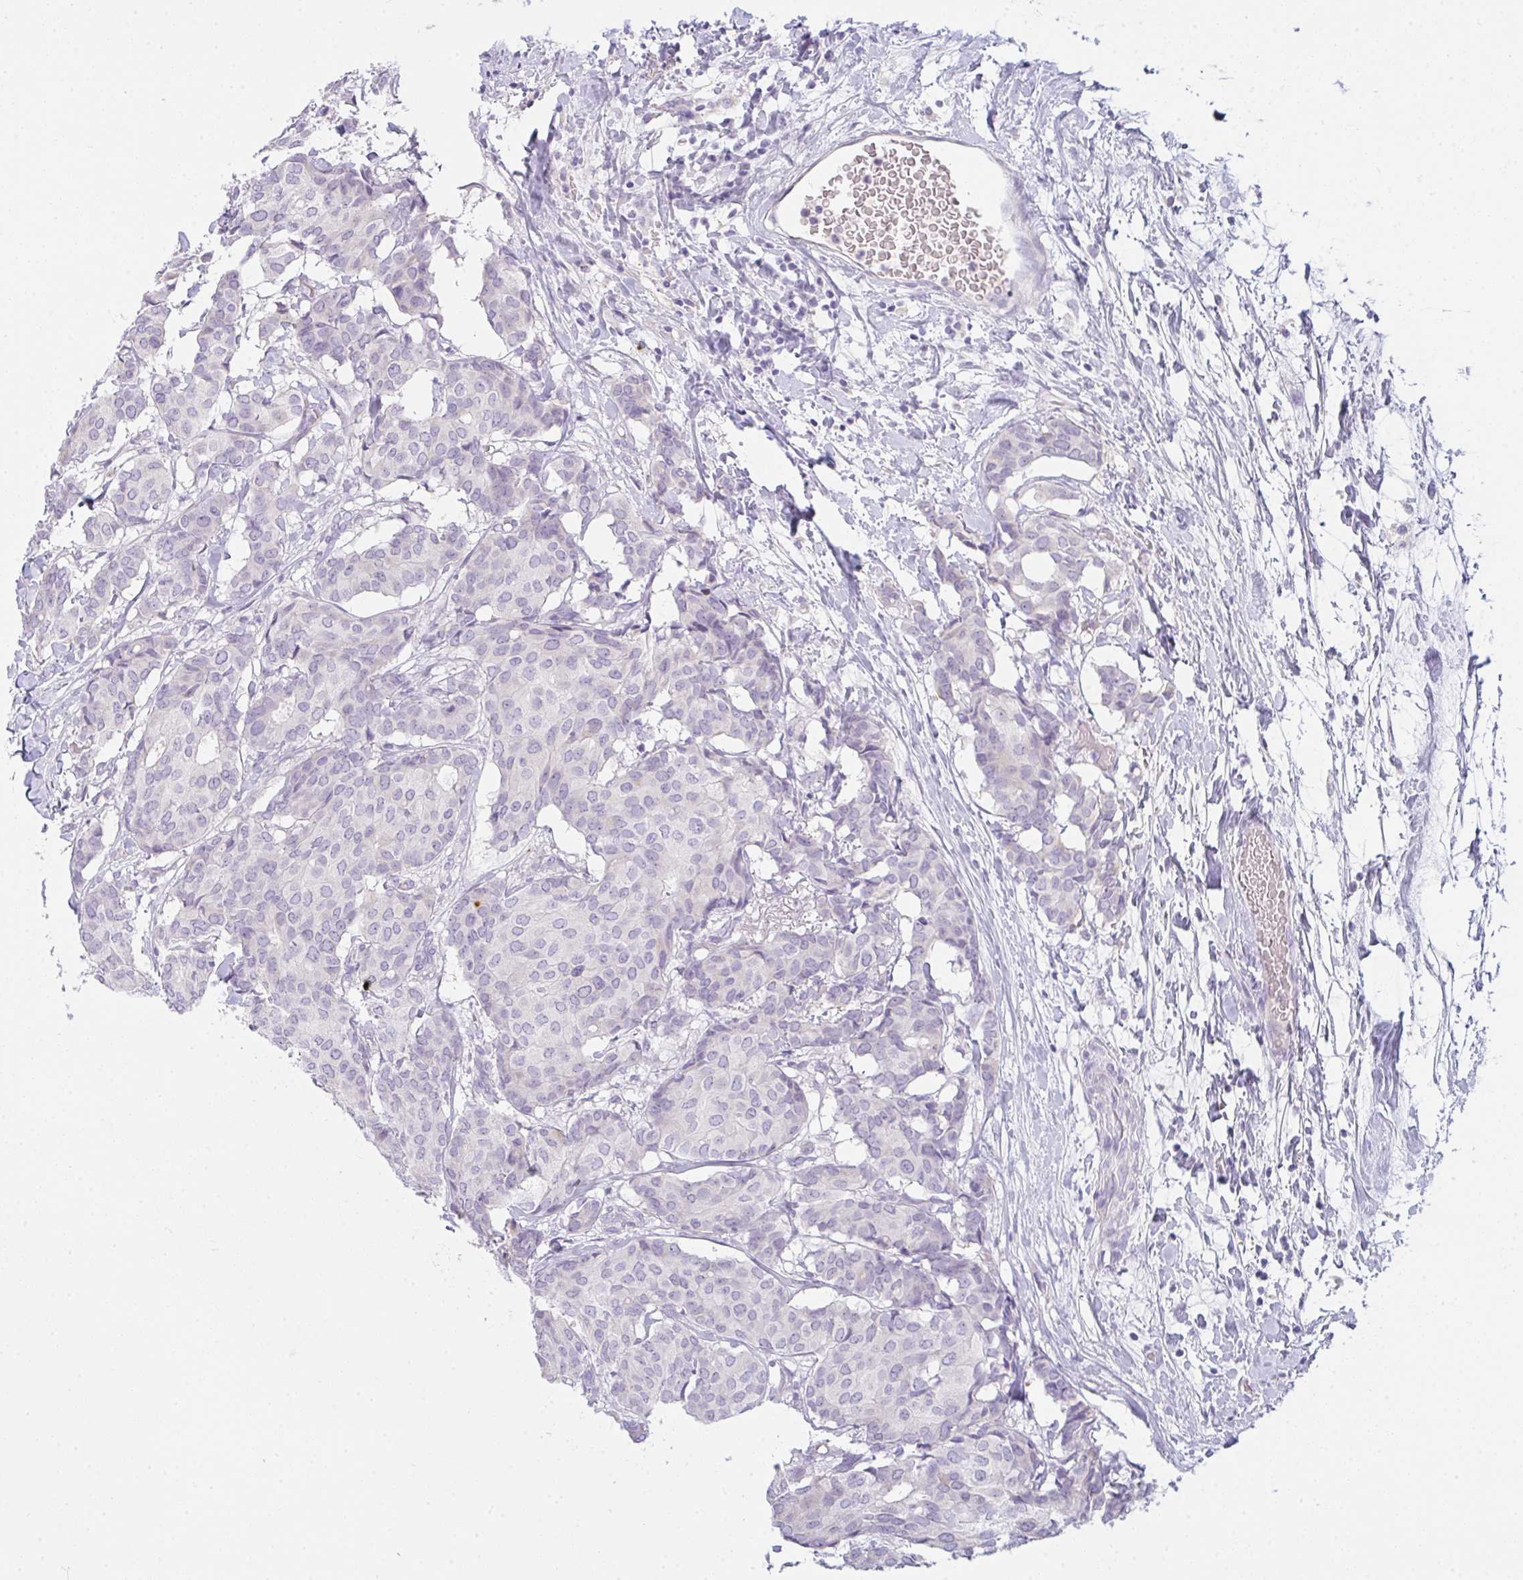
{"staining": {"intensity": "negative", "quantity": "none", "location": "none"}, "tissue": "breast cancer", "cell_type": "Tumor cells", "image_type": "cancer", "snomed": [{"axis": "morphology", "description": "Duct carcinoma"}, {"axis": "topography", "description": "Breast"}], "caption": "This is a histopathology image of immunohistochemistry staining of breast invasive ductal carcinoma, which shows no staining in tumor cells.", "gene": "COX7B", "patient": {"sex": "female", "age": 75}}